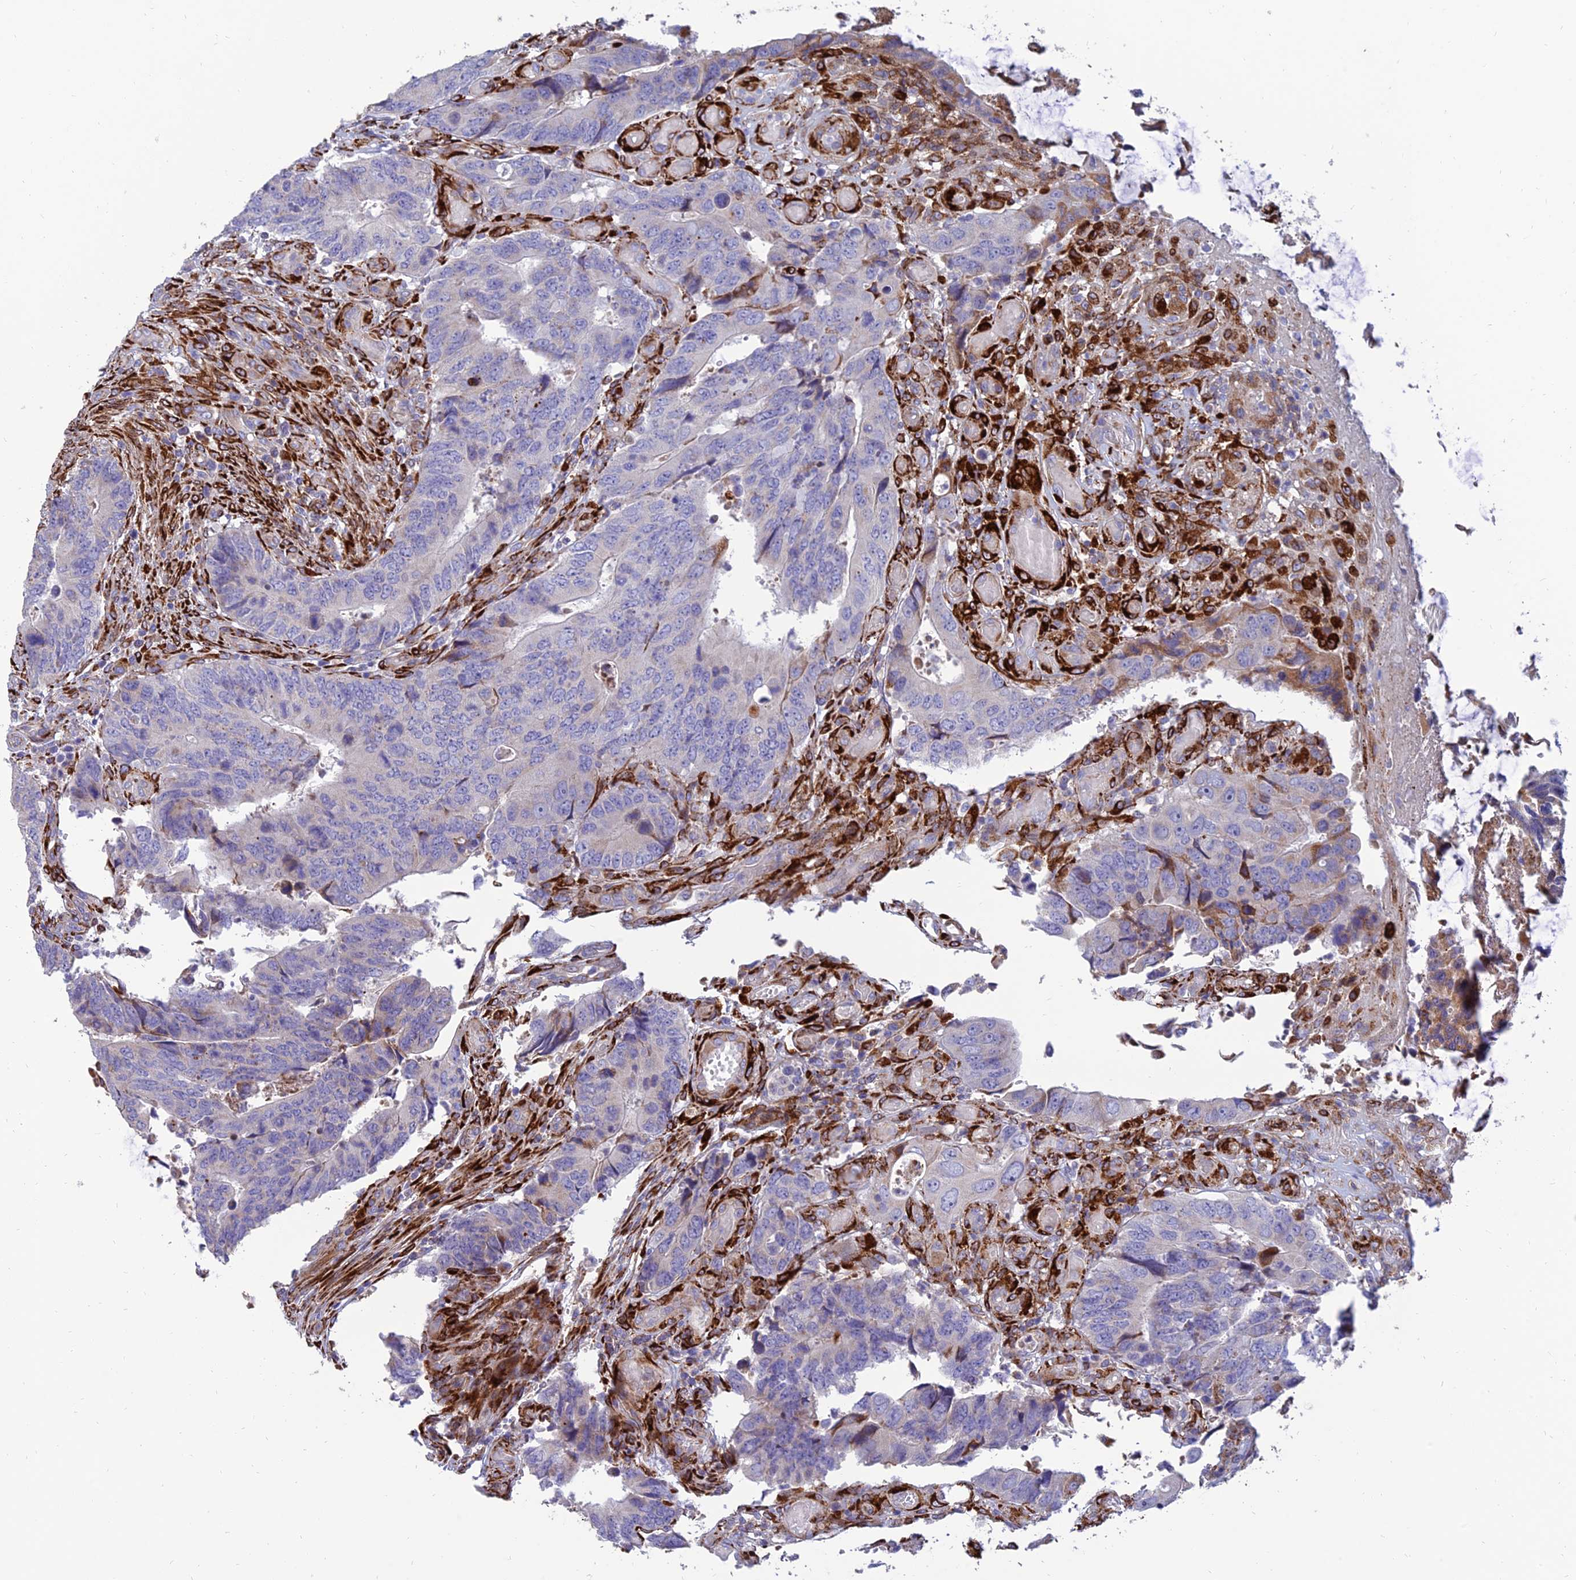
{"staining": {"intensity": "negative", "quantity": "none", "location": "none"}, "tissue": "colorectal cancer", "cell_type": "Tumor cells", "image_type": "cancer", "snomed": [{"axis": "morphology", "description": "Adenocarcinoma, NOS"}, {"axis": "topography", "description": "Colon"}], "caption": "Immunohistochemistry photomicrograph of colorectal cancer stained for a protein (brown), which demonstrates no staining in tumor cells. Brightfield microscopy of immunohistochemistry stained with DAB (brown) and hematoxylin (blue), captured at high magnification.", "gene": "RCN3", "patient": {"sex": "male", "age": 87}}